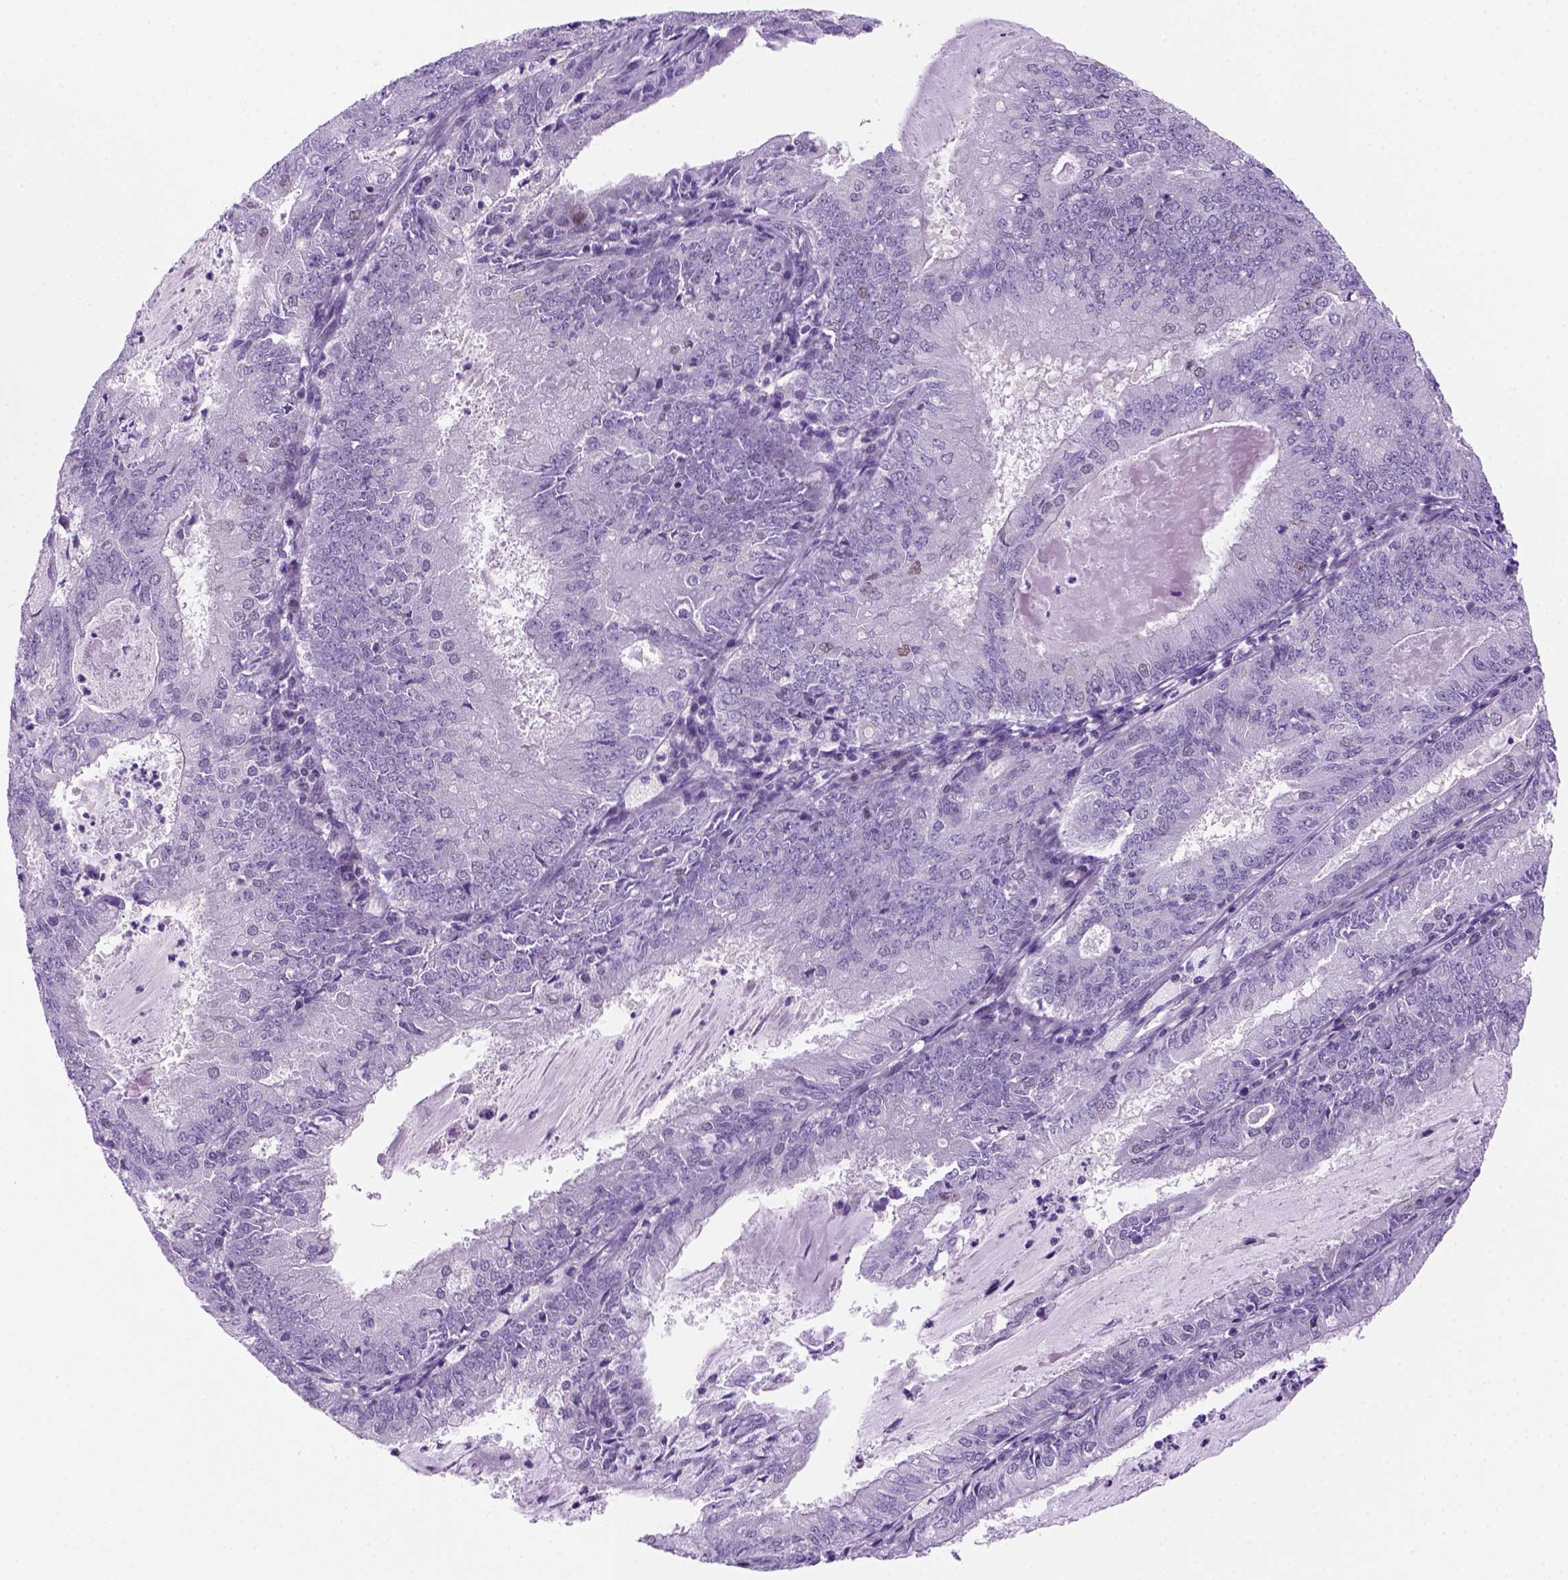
{"staining": {"intensity": "negative", "quantity": "none", "location": "none"}, "tissue": "endometrial cancer", "cell_type": "Tumor cells", "image_type": "cancer", "snomed": [{"axis": "morphology", "description": "Adenocarcinoma, NOS"}, {"axis": "topography", "description": "Endometrium"}], "caption": "Immunohistochemistry histopathology image of adenocarcinoma (endometrial) stained for a protein (brown), which shows no expression in tumor cells.", "gene": "MGMT", "patient": {"sex": "female", "age": 57}}